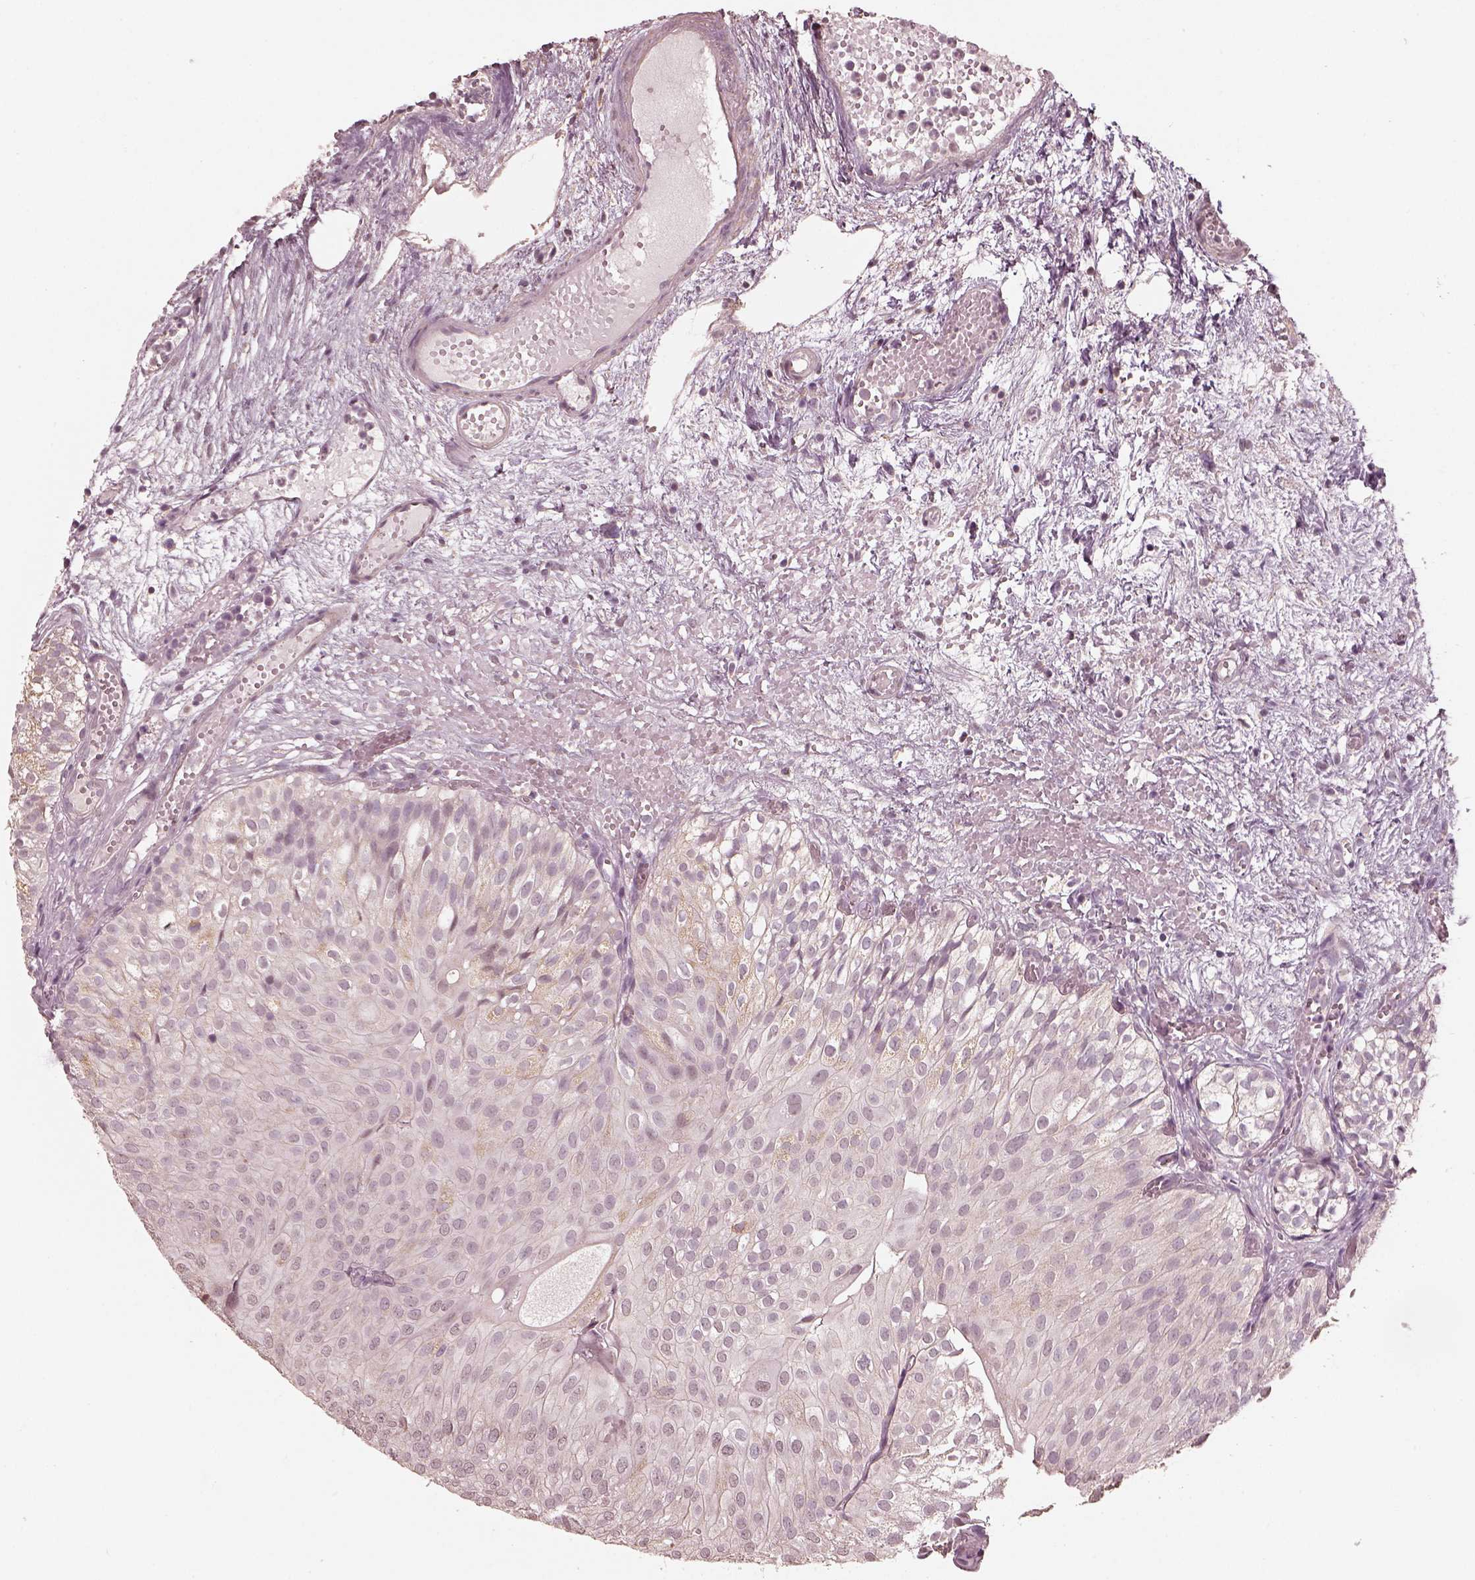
{"staining": {"intensity": "negative", "quantity": "none", "location": "none"}, "tissue": "urothelial cancer", "cell_type": "Tumor cells", "image_type": "cancer", "snomed": [{"axis": "morphology", "description": "Urothelial carcinoma, Low grade"}, {"axis": "topography", "description": "Urinary bladder"}], "caption": "Tumor cells show no significant protein expression in low-grade urothelial carcinoma.", "gene": "SLC7A4", "patient": {"sex": "male", "age": 72}}